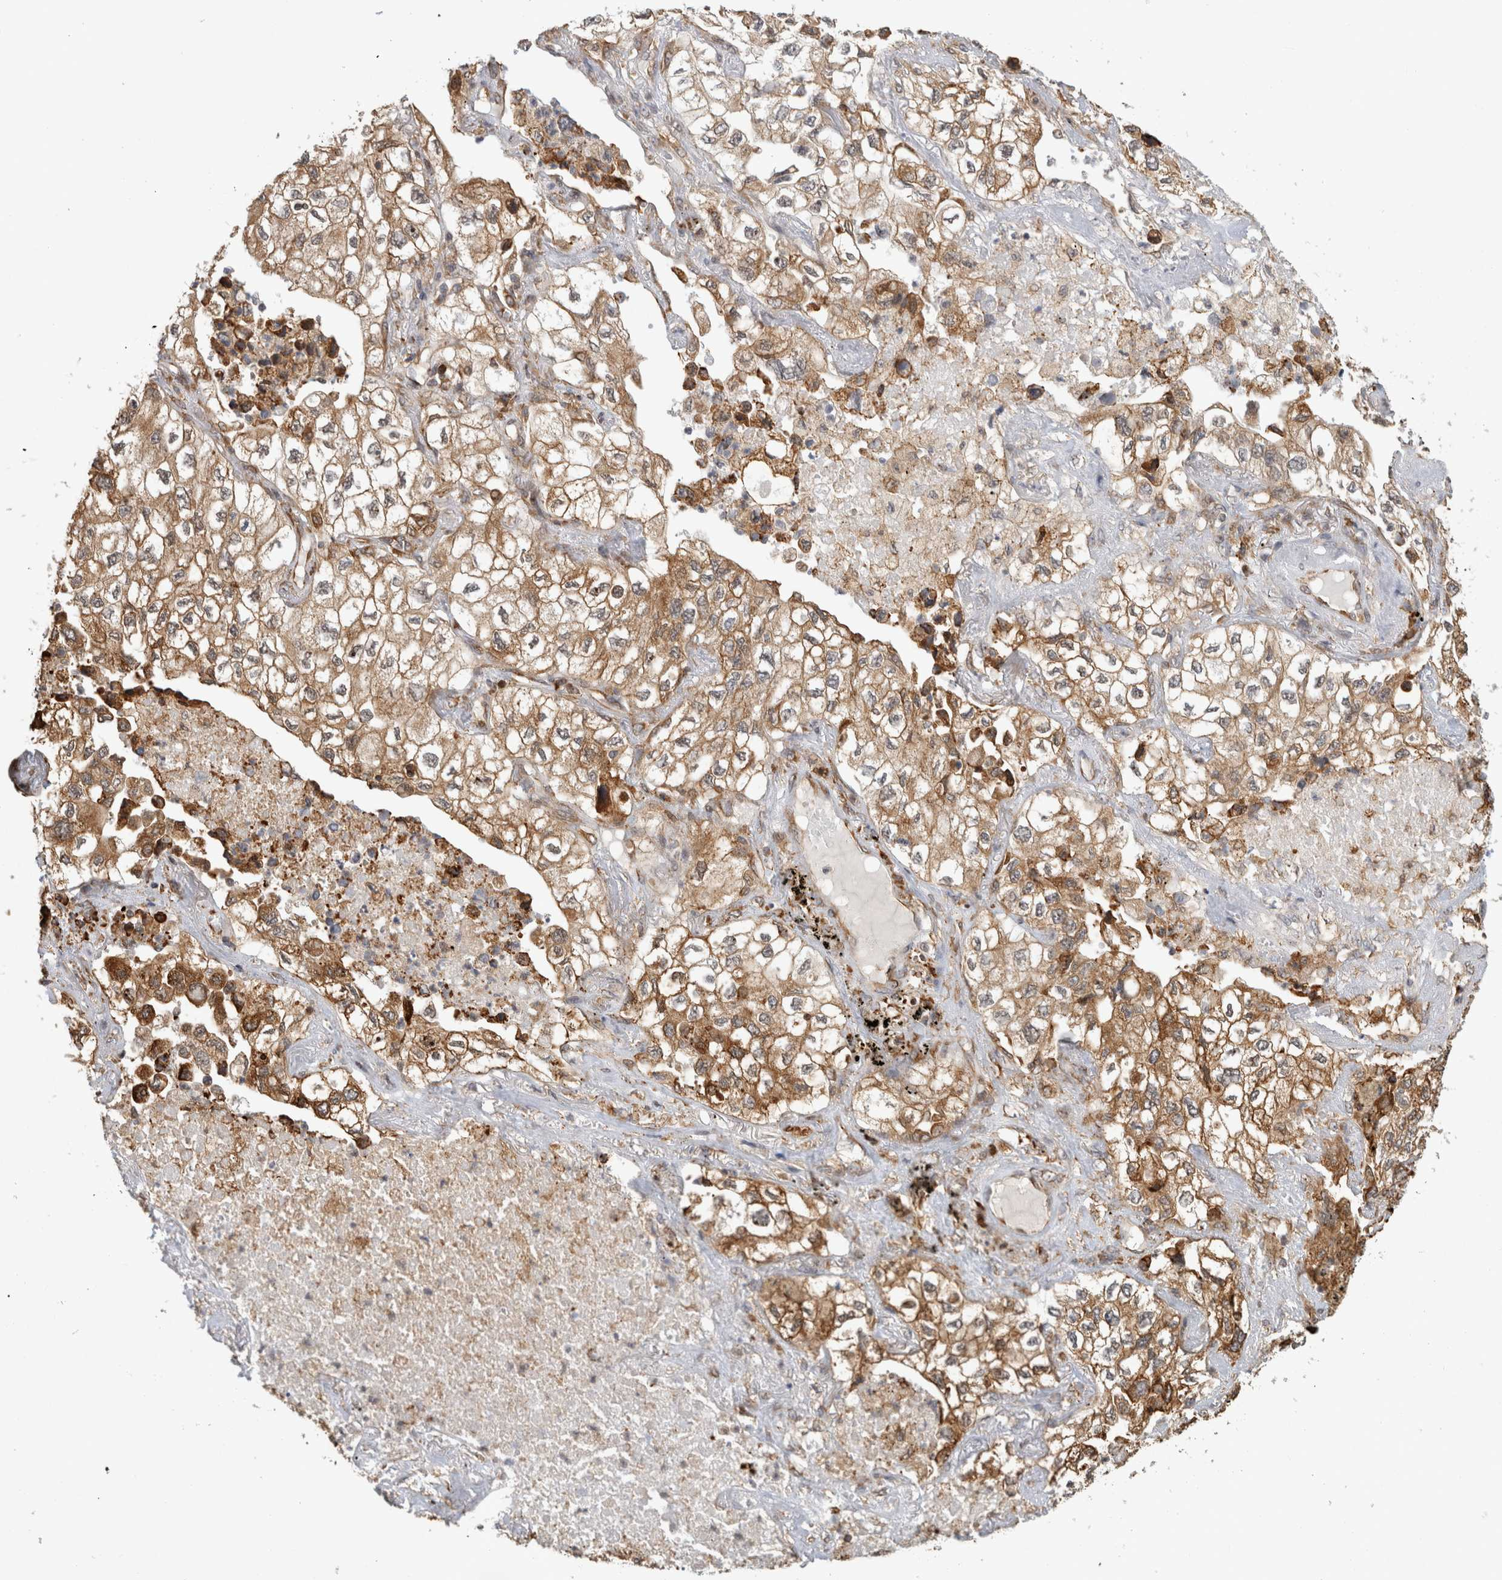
{"staining": {"intensity": "moderate", "quantity": ">75%", "location": "cytoplasmic/membranous"}, "tissue": "lung cancer", "cell_type": "Tumor cells", "image_type": "cancer", "snomed": [{"axis": "morphology", "description": "Adenocarcinoma, NOS"}, {"axis": "topography", "description": "Lung"}], "caption": "Immunohistochemistry (IHC) micrograph of neoplastic tissue: lung adenocarcinoma stained using IHC demonstrates medium levels of moderate protein expression localized specifically in the cytoplasmic/membranous of tumor cells, appearing as a cytoplasmic/membranous brown color.", "gene": "MS4A7", "patient": {"sex": "male", "age": 63}}